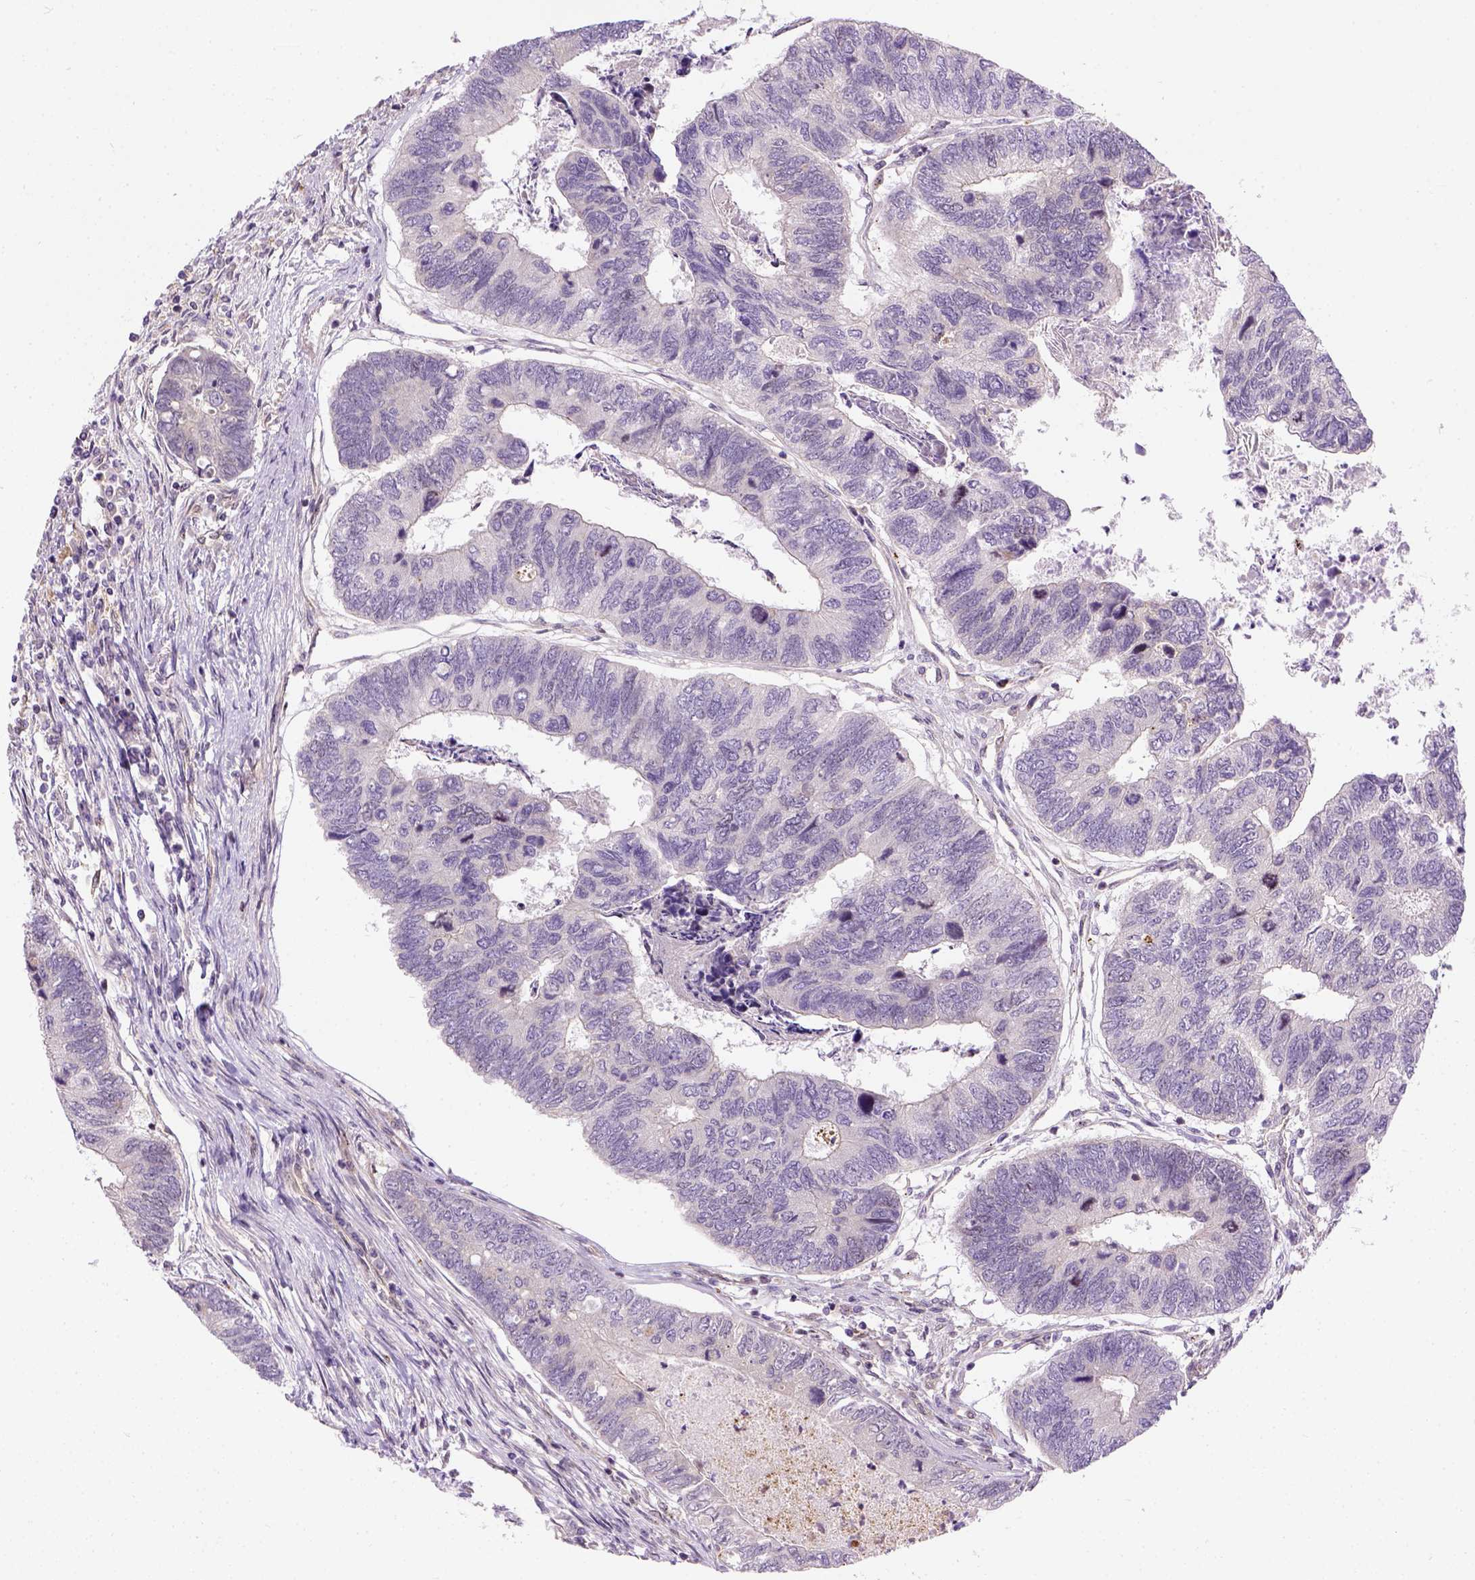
{"staining": {"intensity": "negative", "quantity": "none", "location": "none"}, "tissue": "colorectal cancer", "cell_type": "Tumor cells", "image_type": "cancer", "snomed": [{"axis": "morphology", "description": "Adenocarcinoma, NOS"}, {"axis": "topography", "description": "Colon"}], "caption": "Immunohistochemistry (IHC) image of human colorectal cancer stained for a protein (brown), which reveals no staining in tumor cells. (DAB immunohistochemistry (IHC), high magnification).", "gene": "KAZN", "patient": {"sex": "female", "age": 67}}